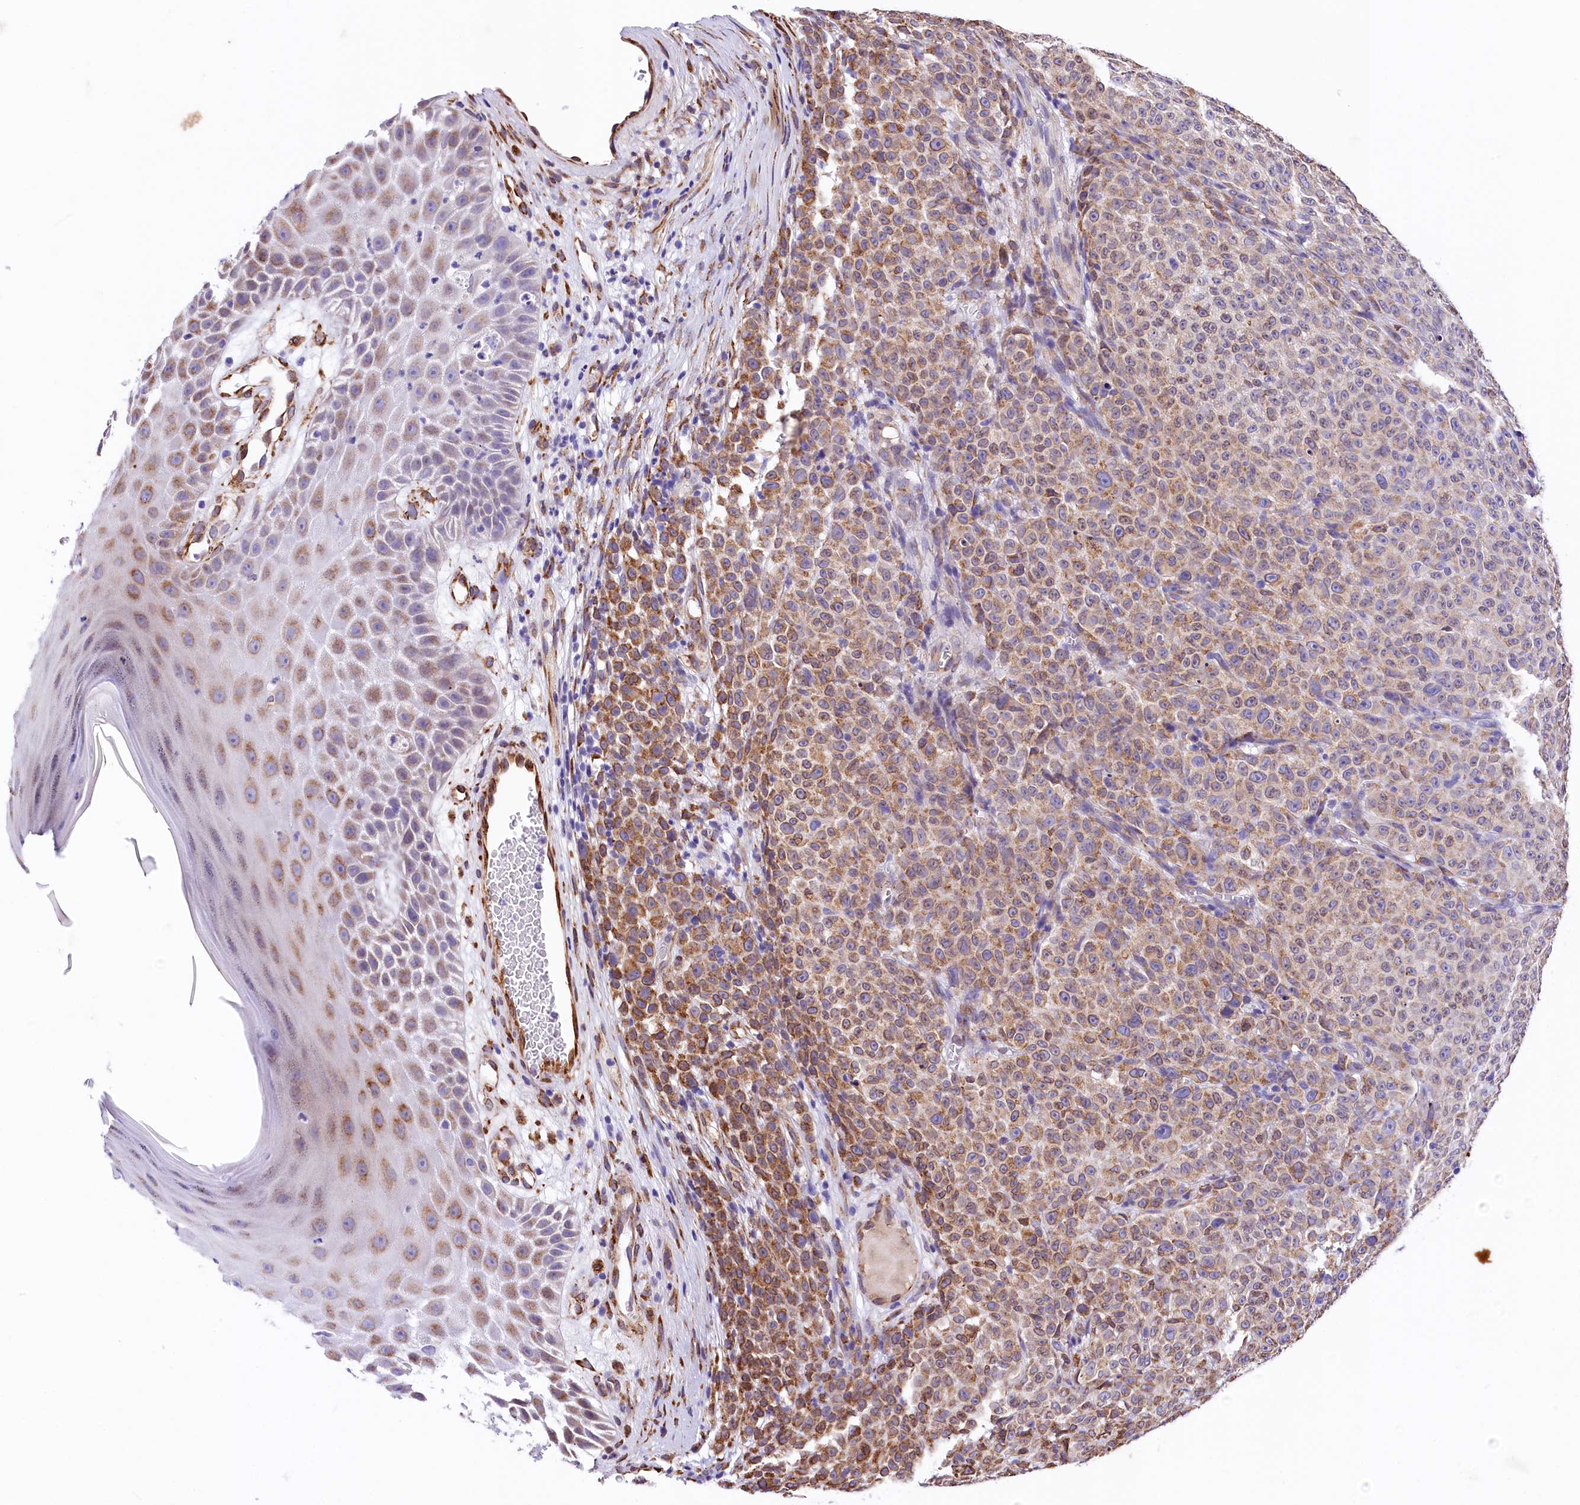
{"staining": {"intensity": "moderate", "quantity": "25%-75%", "location": "cytoplasmic/membranous"}, "tissue": "melanoma", "cell_type": "Tumor cells", "image_type": "cancer", "snomed": [{"axis": "morphology", "description": "Malignant melanoma, NOS"}, {"axis": "topography", "description": "Skin"}], "caption": "Brown immunohistochemical staining in human melanoma reveals moderate cytoplasmic/membranous staining in approximately 25%-75% of tumor cells.", "gene": "ITGA1", "patient": {"sex": "female", "age": 82}}